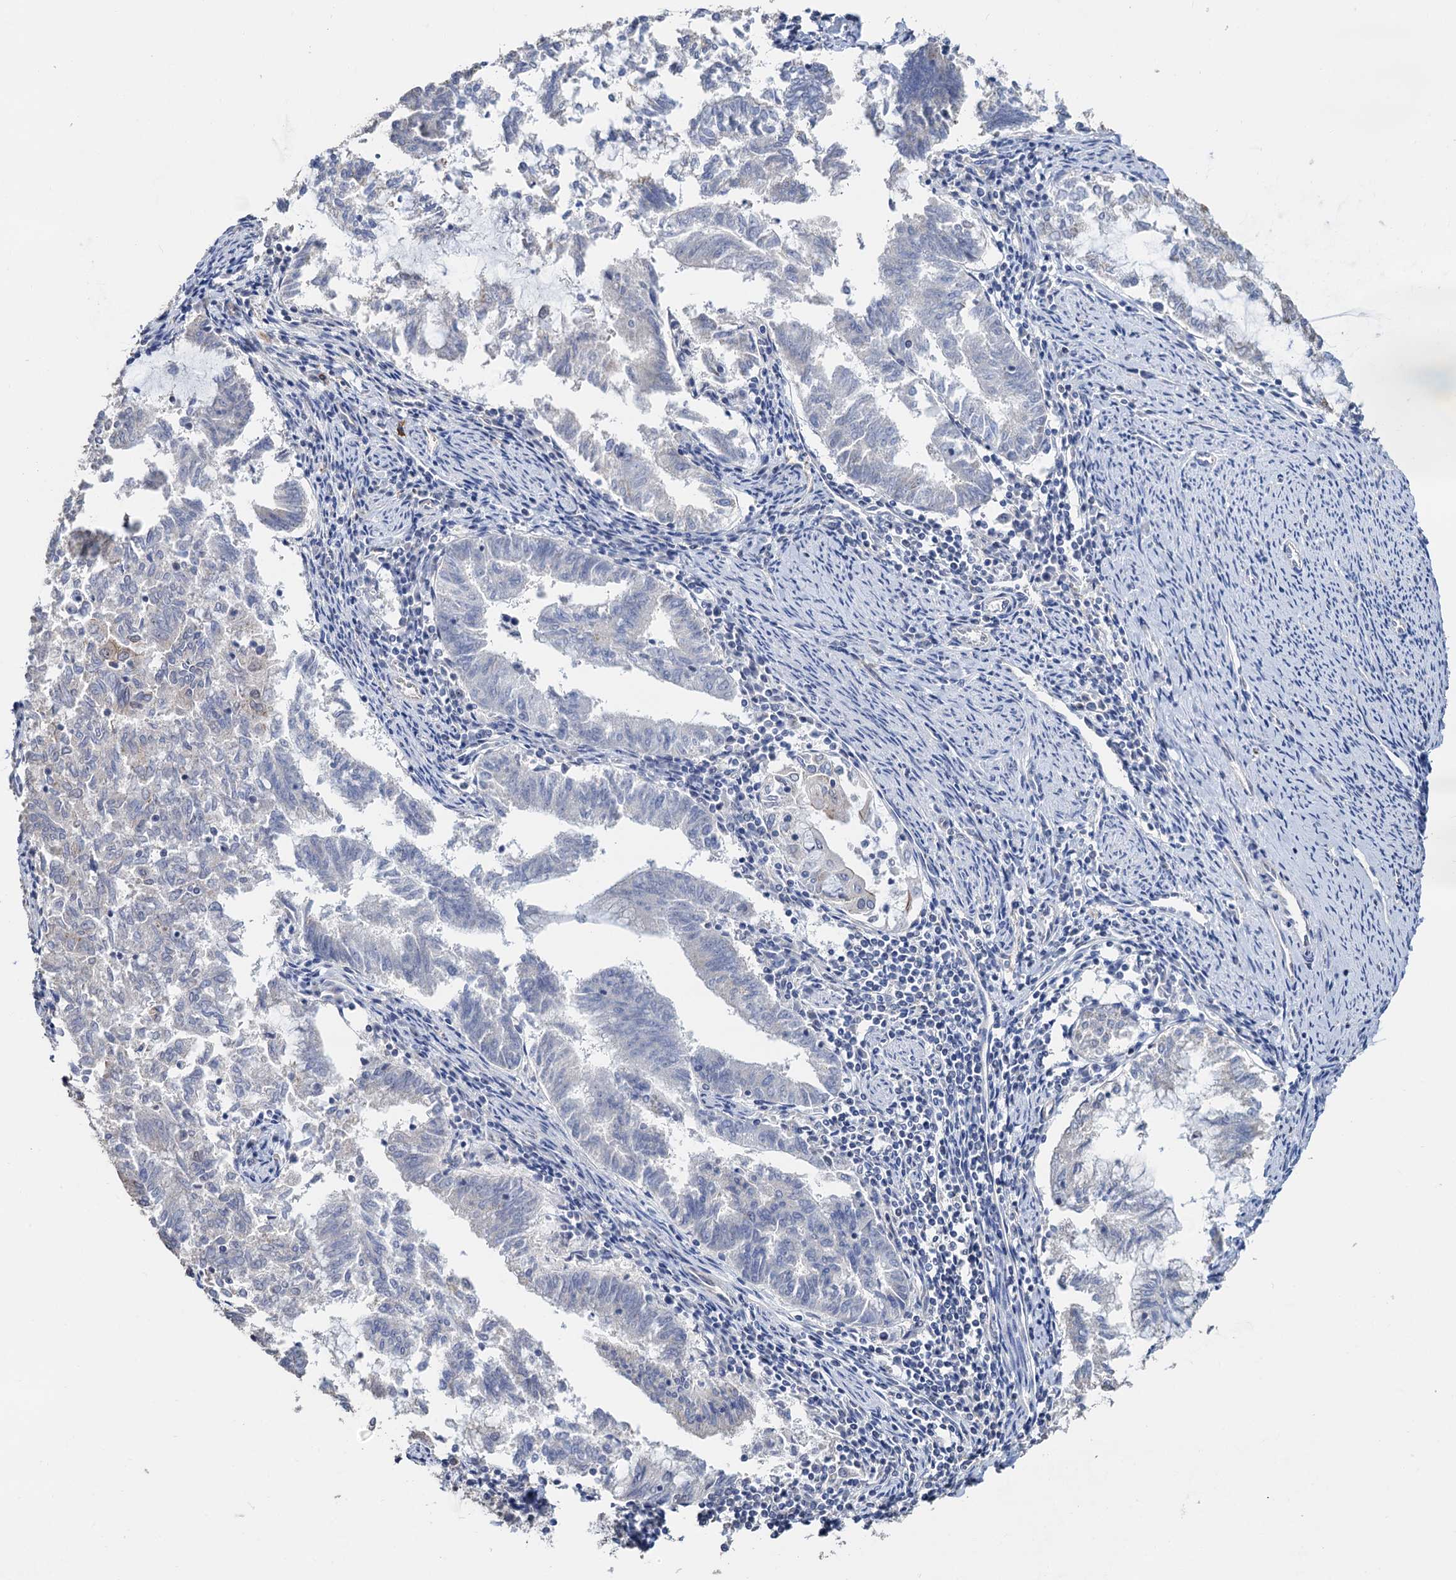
{"staining": {"intensity": "negative", "quantity": "none", "location": "none"}, "tissue": "endometrial cancer", "cell_type": "Tumor cells", "image_type": "cancer", "snomed": [{"axis": "morphology", "description": "Adenocarcinoma, NOS"}, {"axis": "topography", "description": "Endometrium"}], "caption": "Tumor cells show no significant protein staining in endometrial adenocarcinoma. (Immunohistochemistry (ihc), brightfield microscopy, high magnification).", "gene": "C2CD3", "patient": {"sex": "female", "age": 79}}